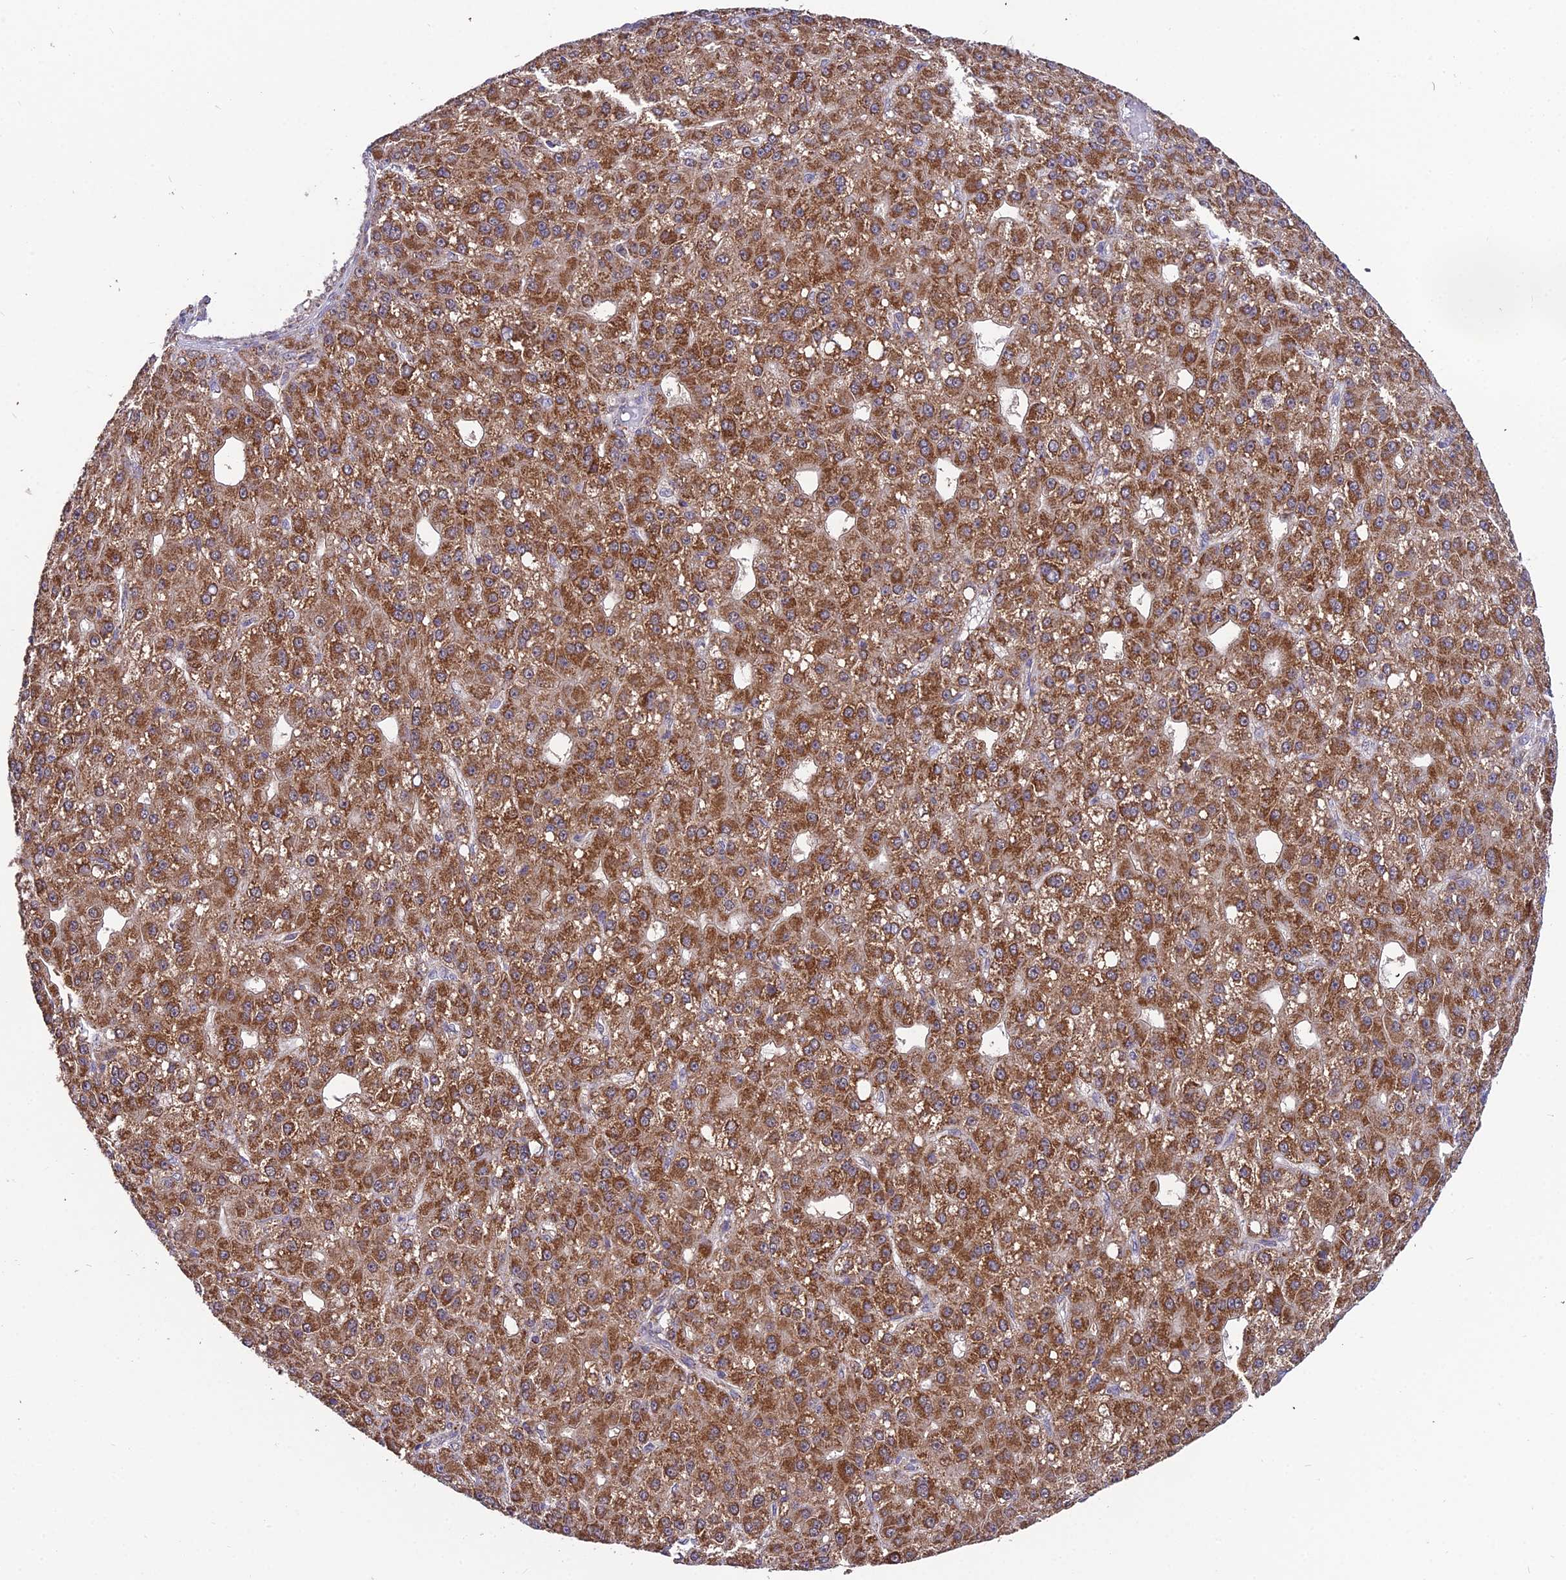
{"staining": {"intensity": "strong", "quantity": "25%-75%", "location": "cytoplasmic/membranous"}, "tissue": "liver cancer", "cell_type": "Tumor cells", "image_type": "cancer", "snomed": [{"axis": "morphology", "description": "Carcinoma, Hepatocellular, NOS"}, {"axis": "topography", "description": "Liver"}], "caption": "This is a histology image of immunohistochemistry staining of hepatocellular carcinoma (liver), which shows strong positivity in the cytoplasmic/membranous of tumor cells.", "gene": "PSMD2", "patient": {"sex": "male", "age": 67}}